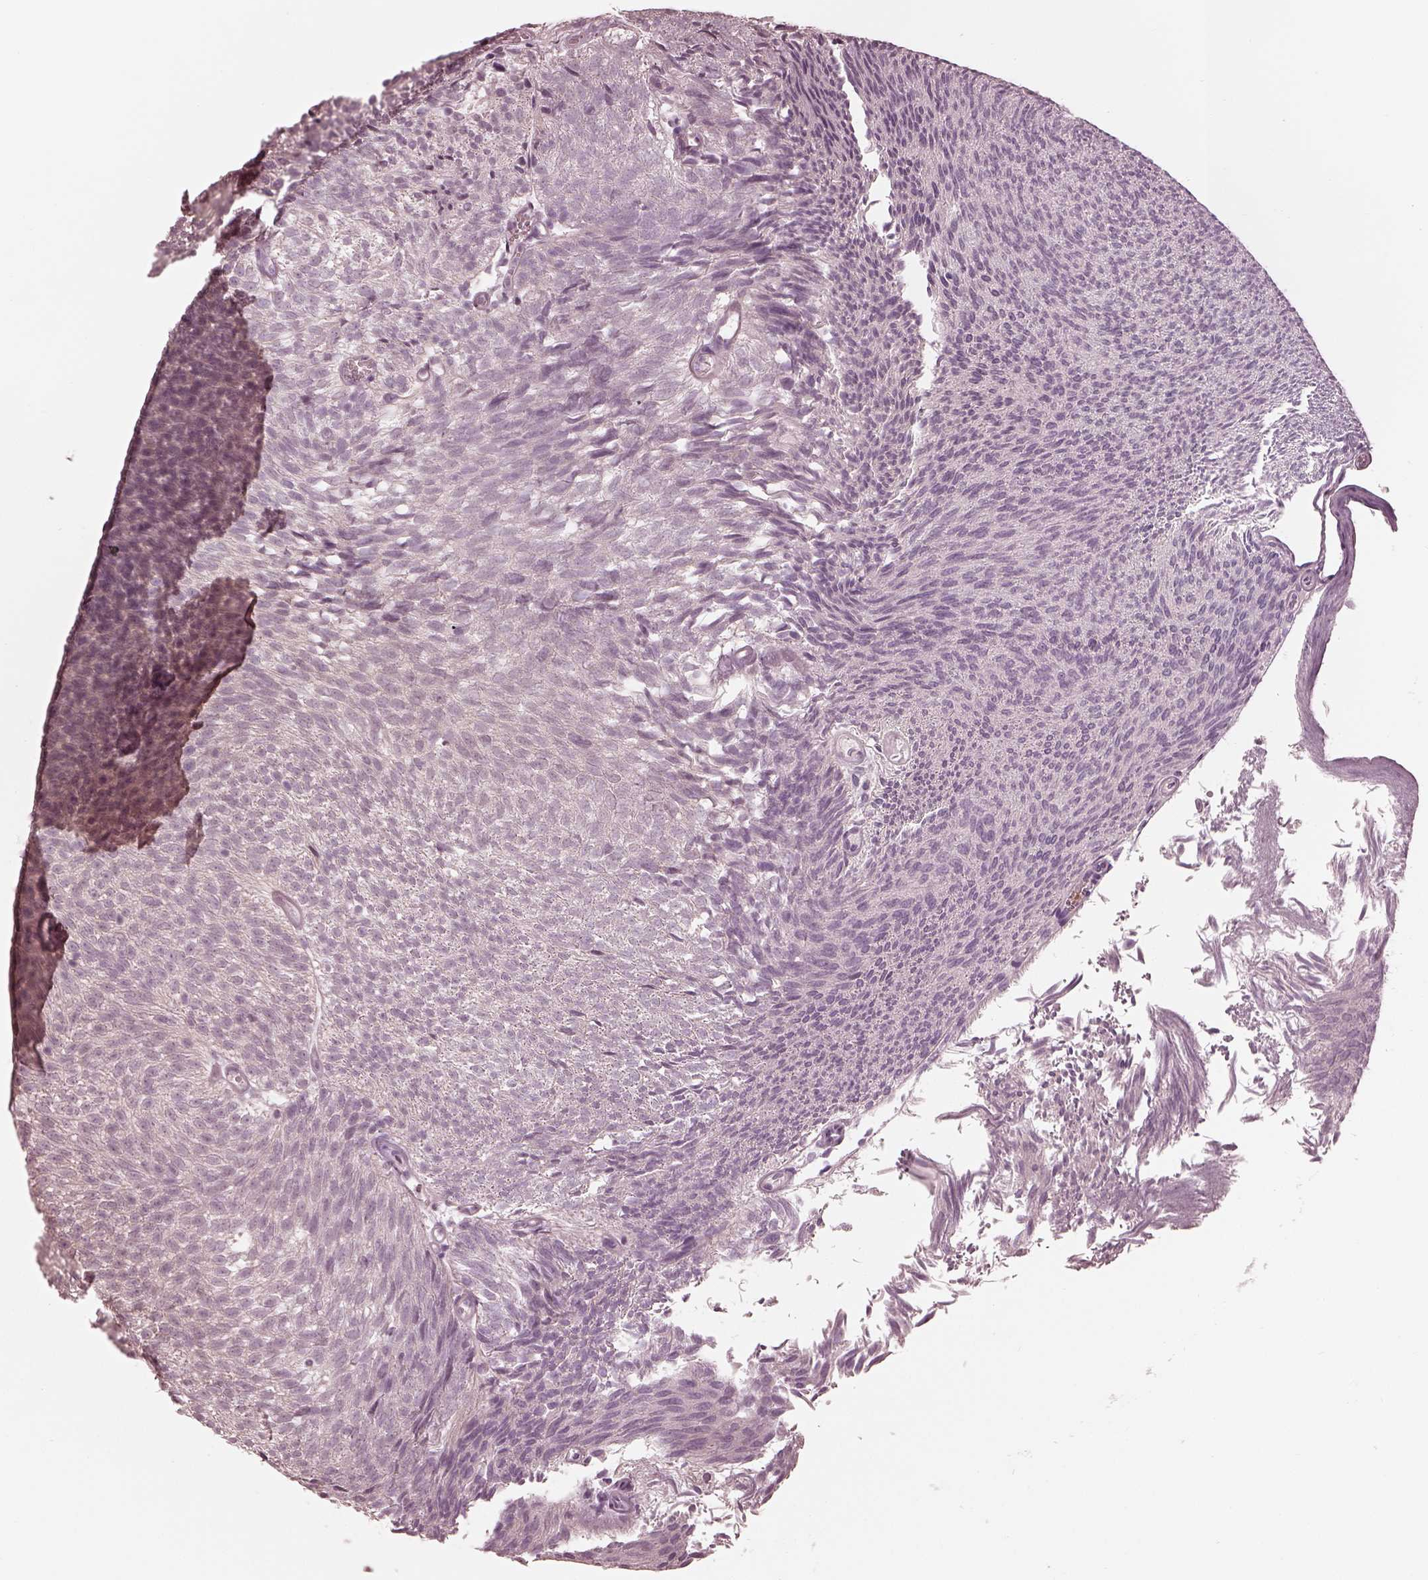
{"staining": {"intensity": "negative", "quantity": "none", "location": "none"}, "tissue": "urothelial cancer", "cell_type": "Tumor cells", "image_type": "cancer", "snomed": [{"axis": "morphology", "description": "Urothelial carcinoma, Low grade"}, {"axis": "topography", "description": "Urinary bladder"}], "caption": "The image exhibits no staining of tumor cells in urothelial carcinoma (low-grade).", "gene": "IQCG", "patient": {"sex": "male", "age": 77}}